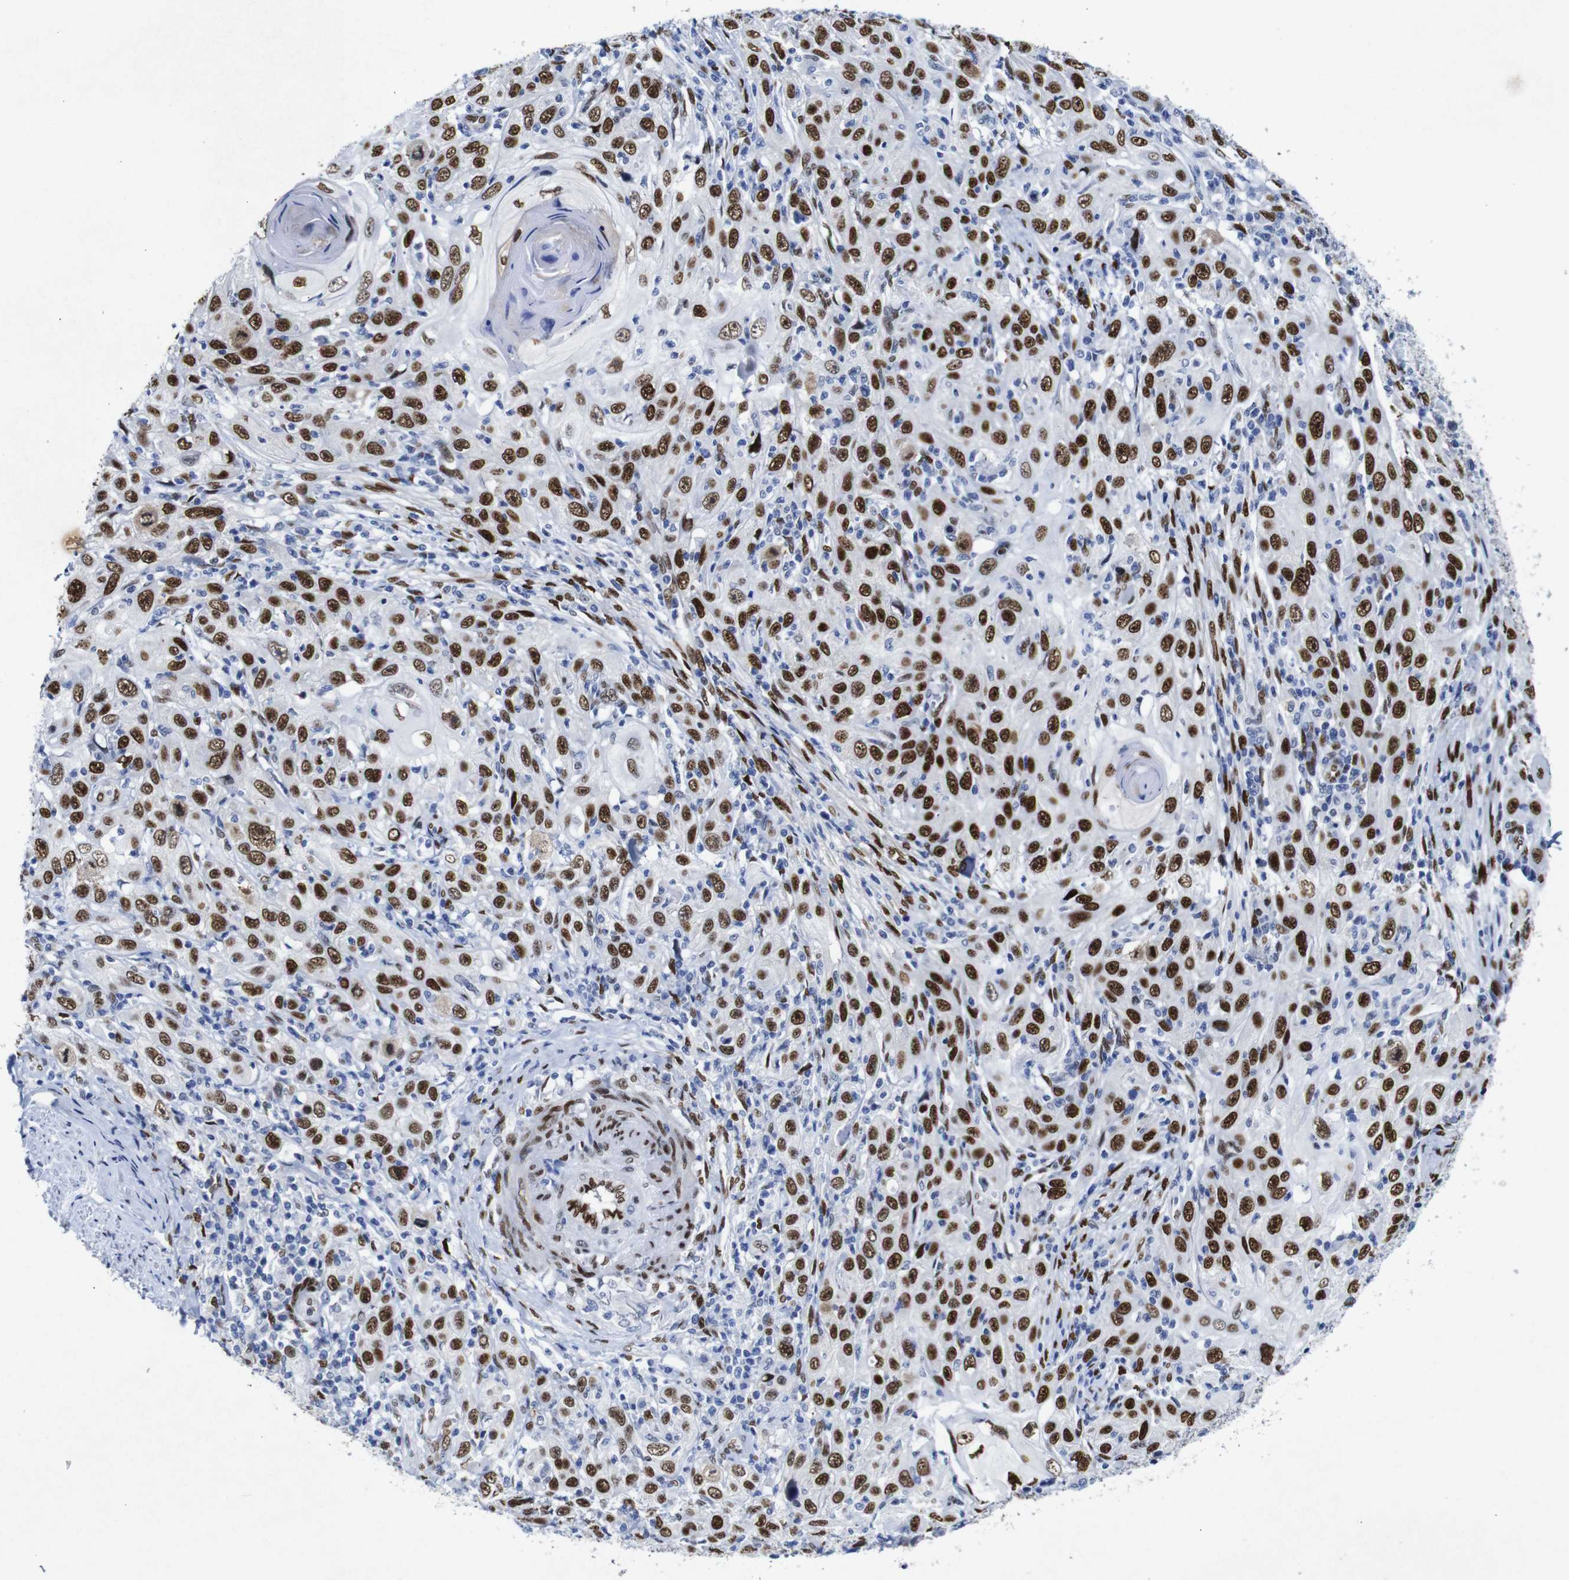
{"staining": {"intensity": "strong", "quantity": ">75%", "location": "nuclear"}, "tissue": "skin cancer", "cell_type": "Tumor cells", "image_type": "cancer", "snomed": [{"axis": "morphology", "description": "Squamous cell carcinoma, NOS"}, {"axis": "topography", "description": "Skin"}], "caption": "Immunohistochemistry of human skin squamous cell carcinoma demonstrates high levels of strong nuclear expression in approximately >75% of tumor cells.", "gene": "FOSL2", "patient": {"sex": "female", "age": 88}}